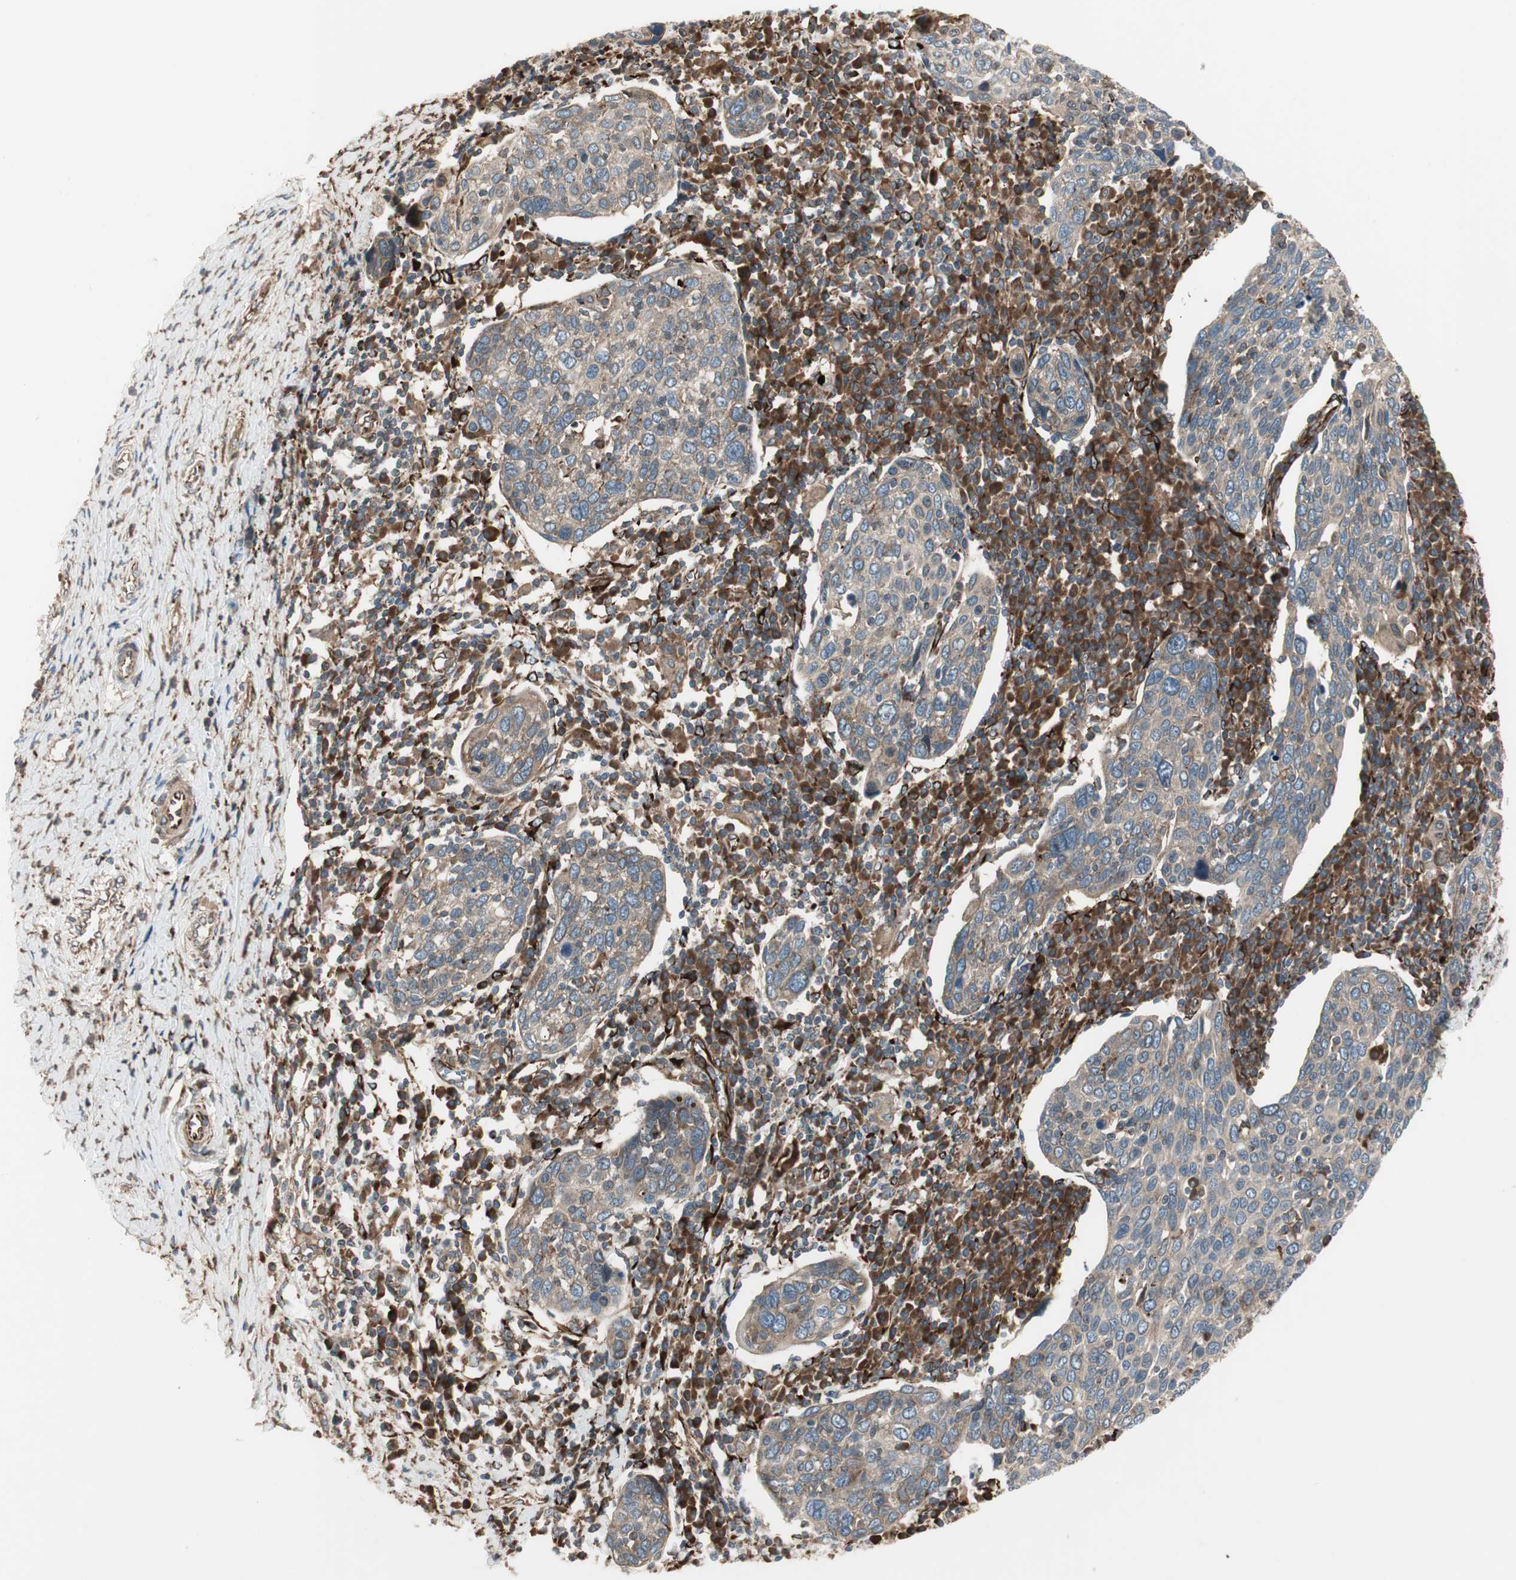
{"staining": {"intensity": "weak", "quantity": ">75%", "location": "cytoplasmic/membranous"}, "tissue": "cervical cancer", "cell_type": "Tumor cells", "image_type": "cancer", "snomed": [{"axis": "morphology", "description": "Squamous cell carcinoma, NOS"}, {"axis": "topography", "description": "Cervix"}], "caption": "Cervical cancer stained for a protein demonstrates weak cytoplasmic/membranous positivity in tumor cells. The protein of interest is shown in brown color, while the nuclei are stained blue.", "gene": "PRKG1", "patient": {"sex": "female", "age": 40}}